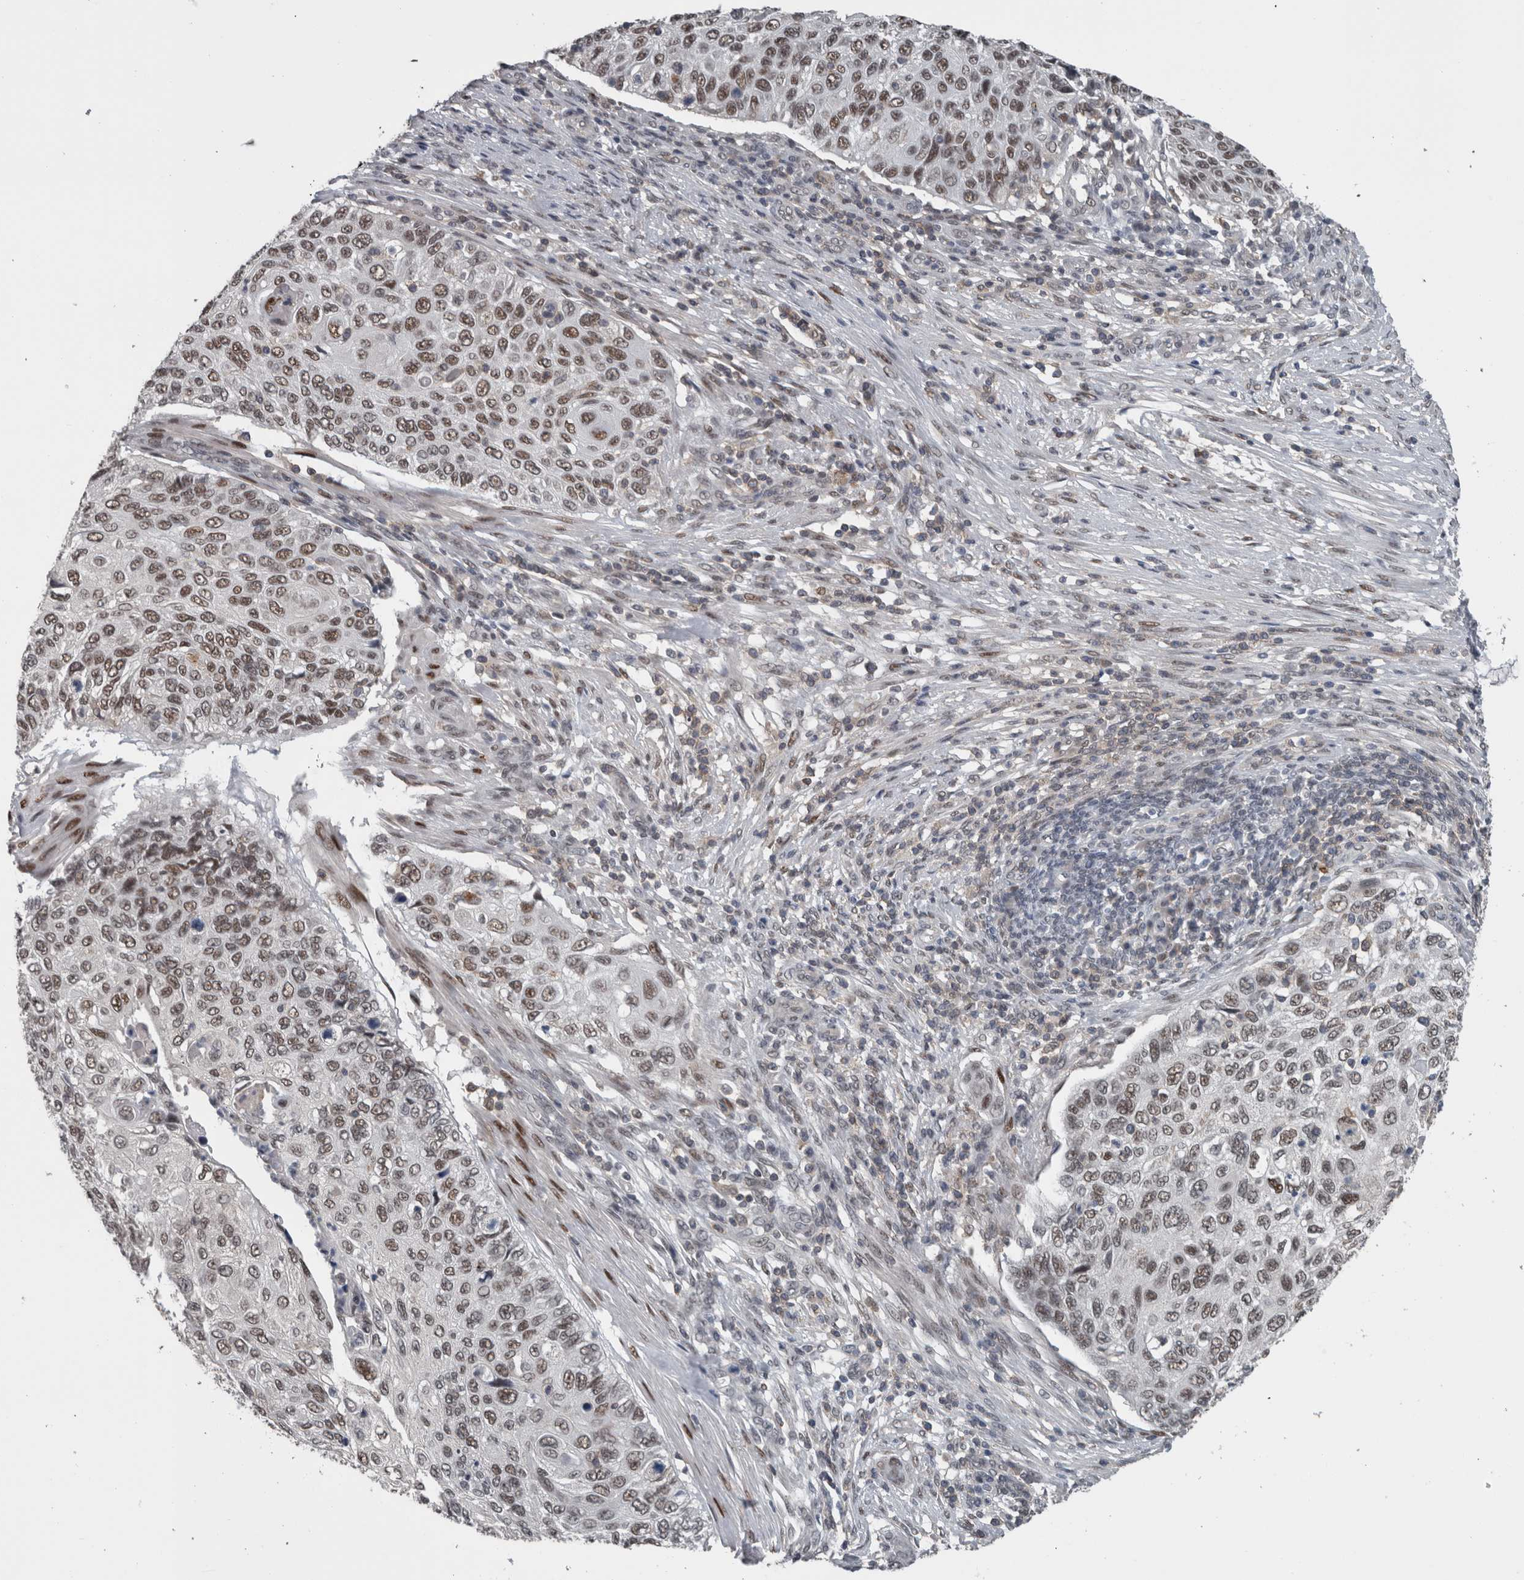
{"staining": {"intensity": "weak", "quantity": ">75%", "location": "nuclear"}, "tissue": "cervical cancer", "cell_type": "Tumor cells", "image_type": "cancer", "snomed": [{"axis": "morphology", "description": "Squamous cell carcinoma, NOS"}, {"axis": "topography", "description": "Cervix"}], "caption": "Protein staining exhibits weak nuclear positivity in about >75% of tumor cells in cervical cancer (squamous cell carcinoma).", "gene": "ZBTB21", "patient": {"sex": "female", "age": 70}}